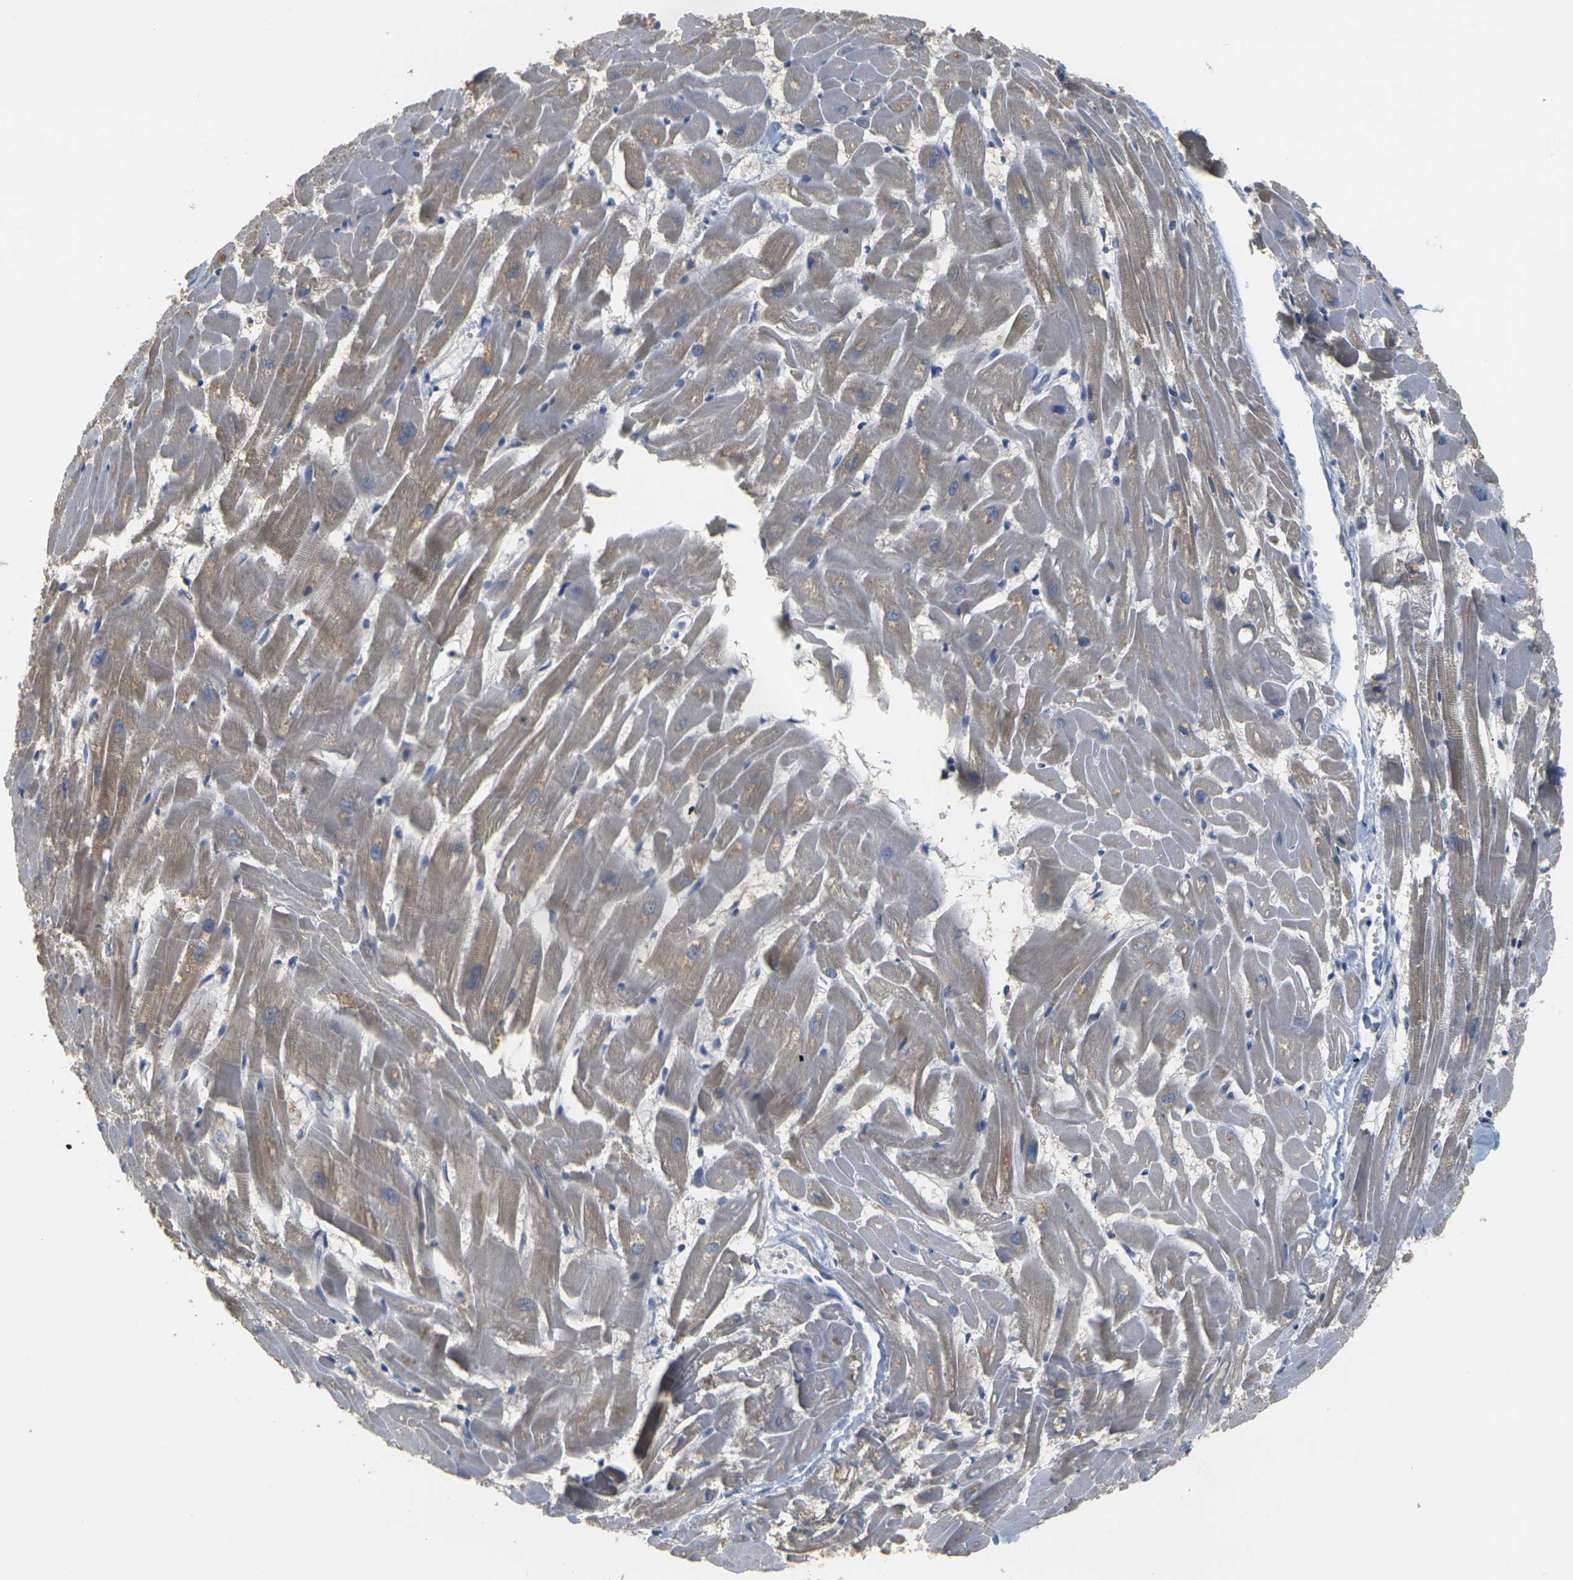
{"staining": {"intensity": "weak", "quantity": "25%-75%", "location": "cytoplasmic/membranous"}, "tissue": "heart muscle", "cell_type": "Cardiomyocytes", "image_type": "normal", "snomed": [{"axis": "morphology", "description": "Normal tissue, NOS"}, {"axis": "topography", "description": "Heart"}], "caption": "Weak cytoplasmic/membranous protein positivity is present in approximately 25%-75% of cardiomyocytes in heart muscle.", "gene": "GDAP1", "patient": {"sex": "female", "age": 19}}